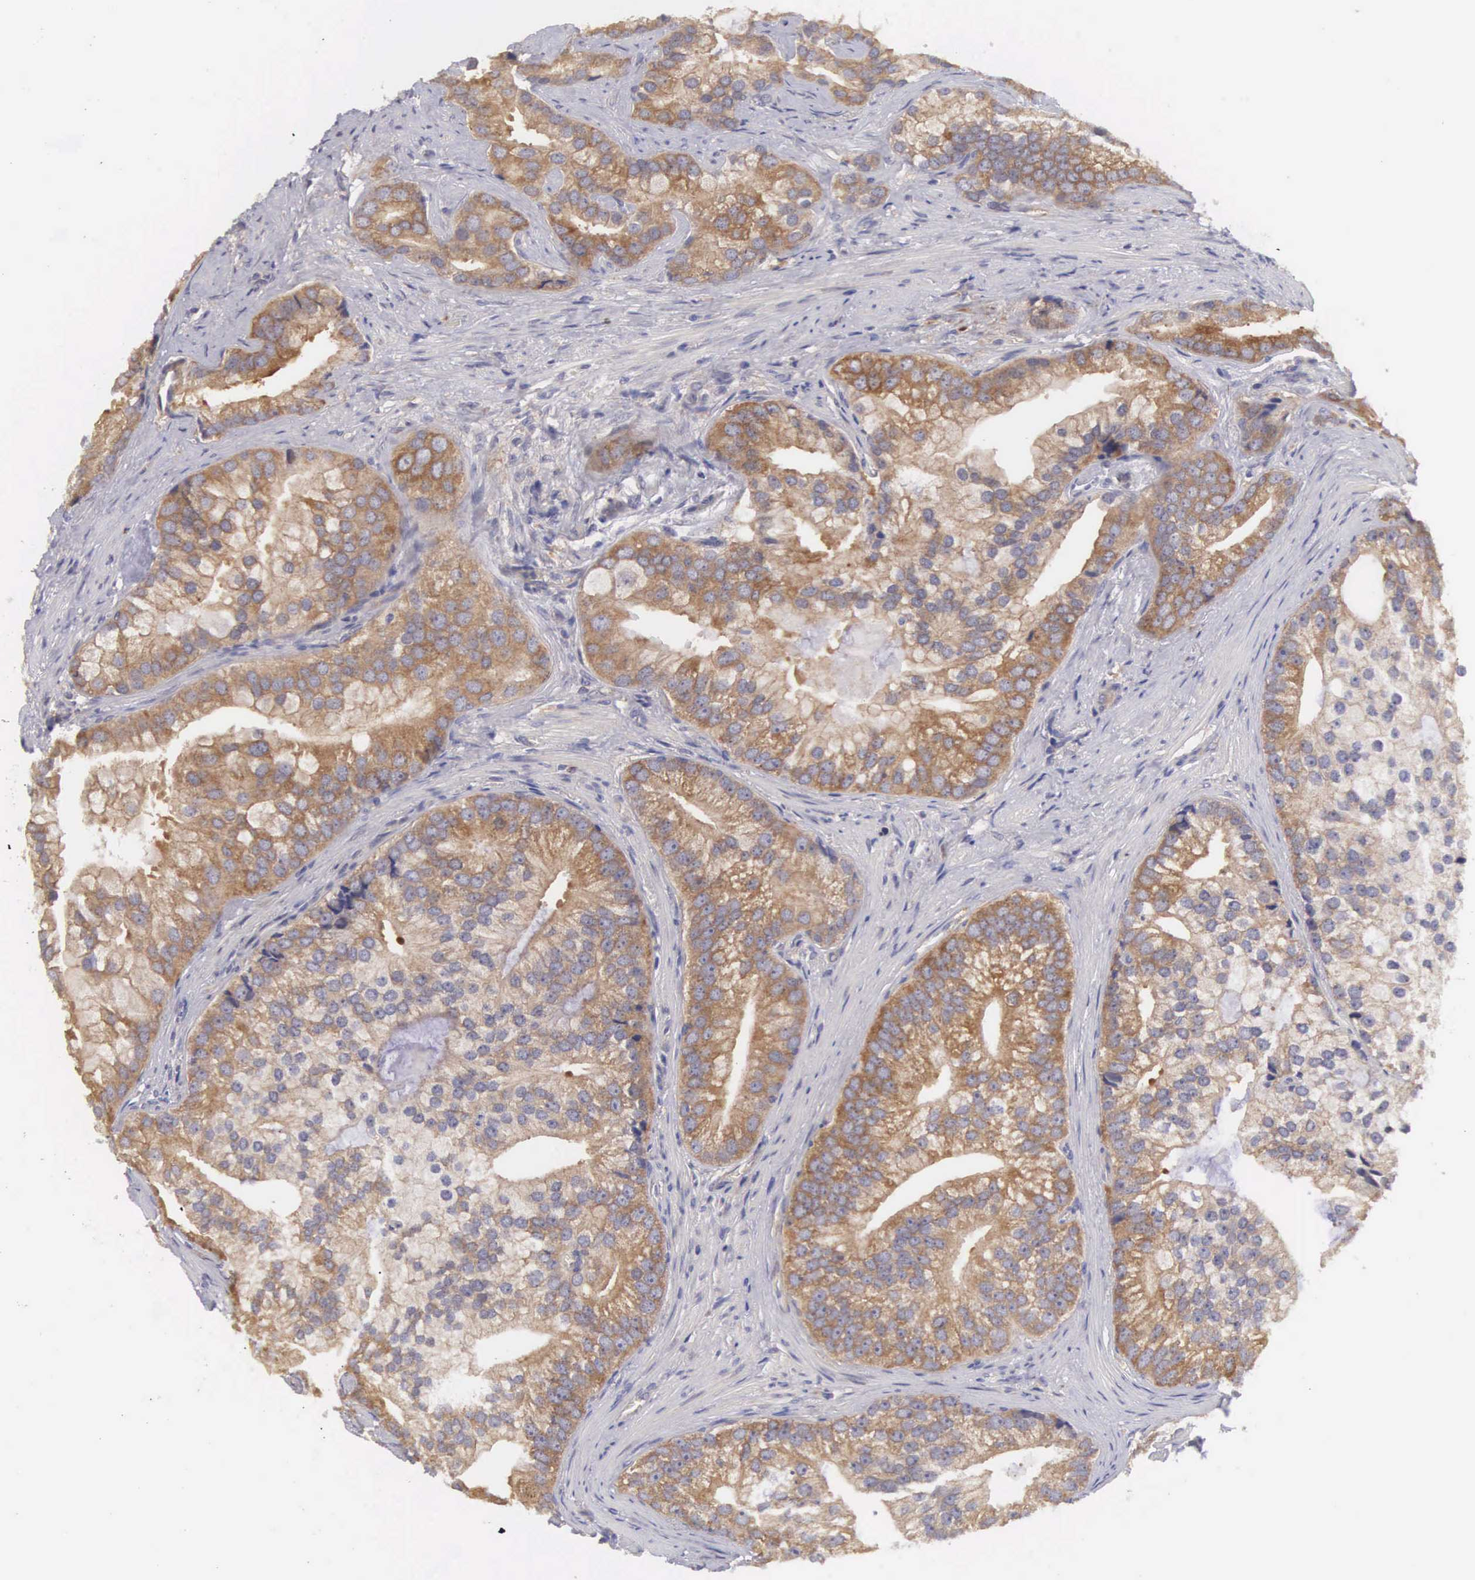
{"staining": {"intensity": "strong", "quantity": ">75%", "location": "cytoplasmic/membranous"}, "tissue": "prostate cancer", "cell_type": "Tumor cells", "image_type": "cancer", "snomed": [{"axis": "morphology", "description": "Adenocarcinoma, Low grade"}, {"axis": "topography", "description": "Prostate"}], "caption": "This image demonstrates immunohistochemistry (IHC) staining of human prostate cancer, with high strong cytoplasmic/membranous positivity in about >75% of tumor cells.", "gene": "TXLNG", "patient": {"sex": "male", "age": 71}}